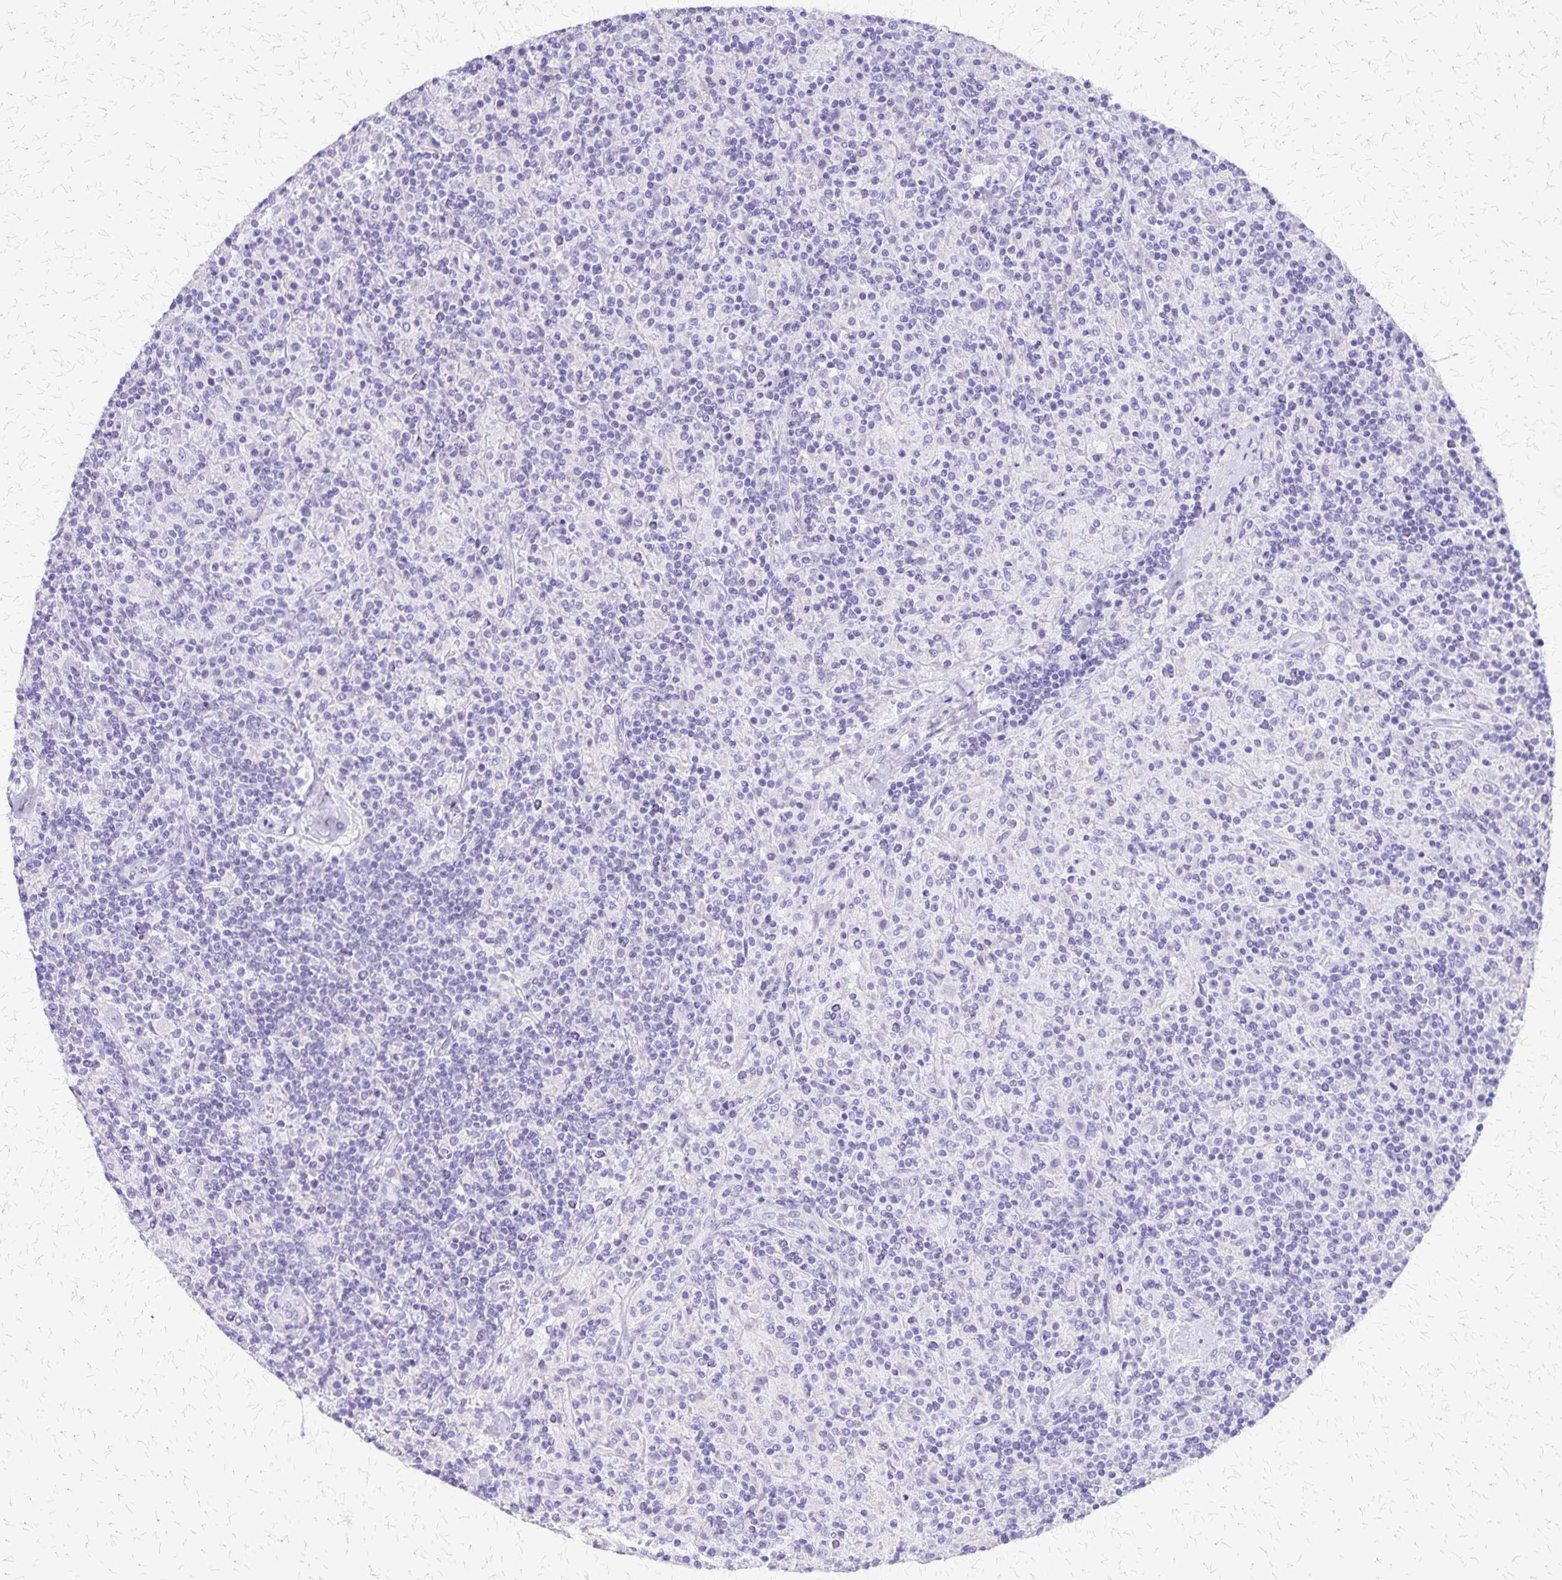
{"staining": {"intensity": "negative", "quantity": "none", "location": "none"}, "tissue": "lymphoma", "cell_type": "Tumor cells", "image_type": "cancer", "snomed": [{"axis": "morphology", "description": "Hodgkin's disease, NOS"}, {"axis": "topography", "description": "Lymph node"}], "caption": "Immunohistochemistry (IHC) image of neoplastic tissue: human Hodgkin's disease stained with DAB (3,3'-diaminobenzidine) displays no significant protein expression in tumor cells.", "gene": "SLC13A2", "patient": {"sex": "male", "age": 70}}